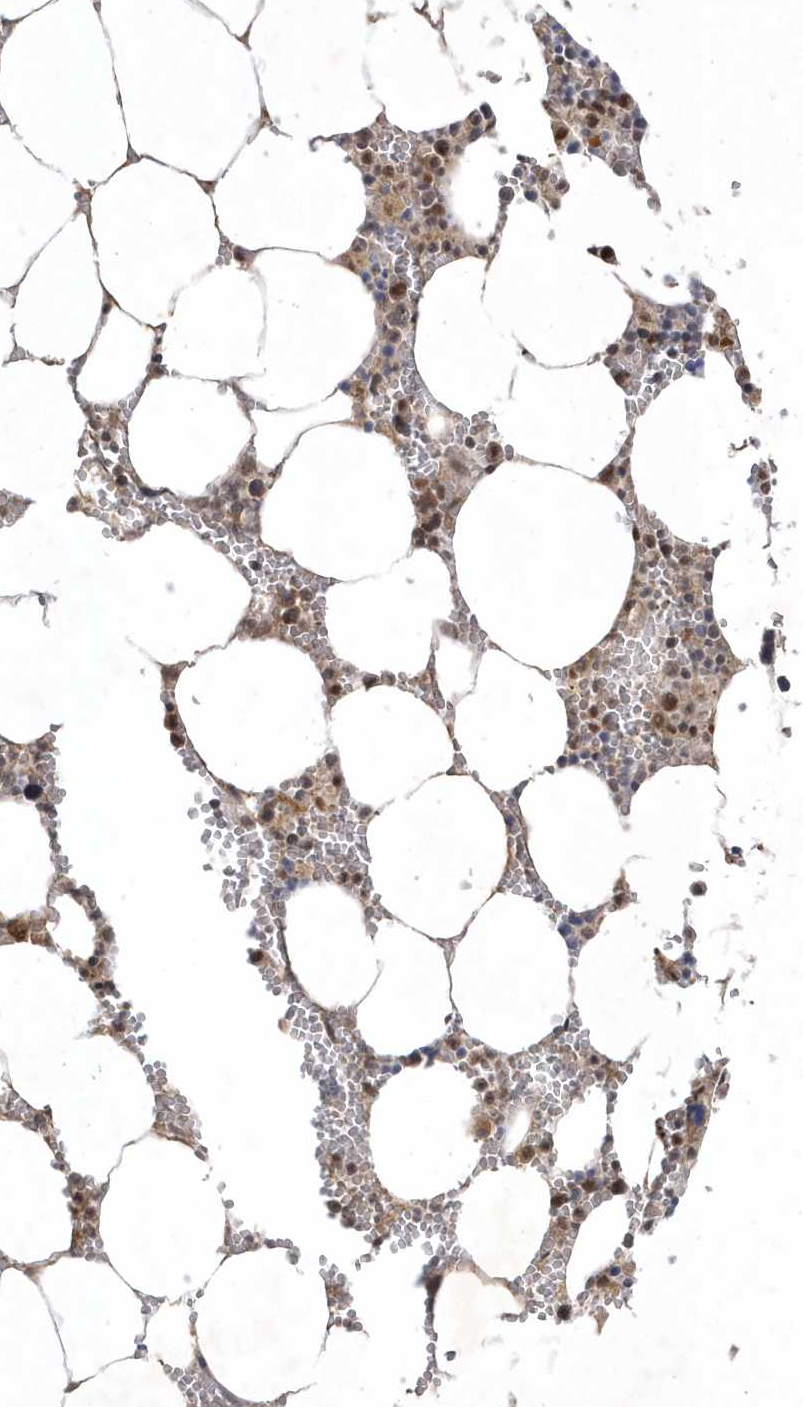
{"staining": {"intensity": "moderate", "quantity": "25%-75%", "location": "nuclear"}, "tissue": "bone marrow", "cell_type": "Hematopoietic cells", "image_type": "normal", "snomed": [{"axis": "morphology", "description": "Normal tissue, NOS"}, {"axis": "topography", "description": "Bone marrow"}], "caption": "Bone marrow stained for a protein shows moderate nuclear positivity in hematopoietic cells. (DAB (3,3'-diaminobenzidine) IHC, brown staining for protein, blue staining for nuclei).", "gene": "CPSF3", "patient": {"sex": "male", "age": 70}}